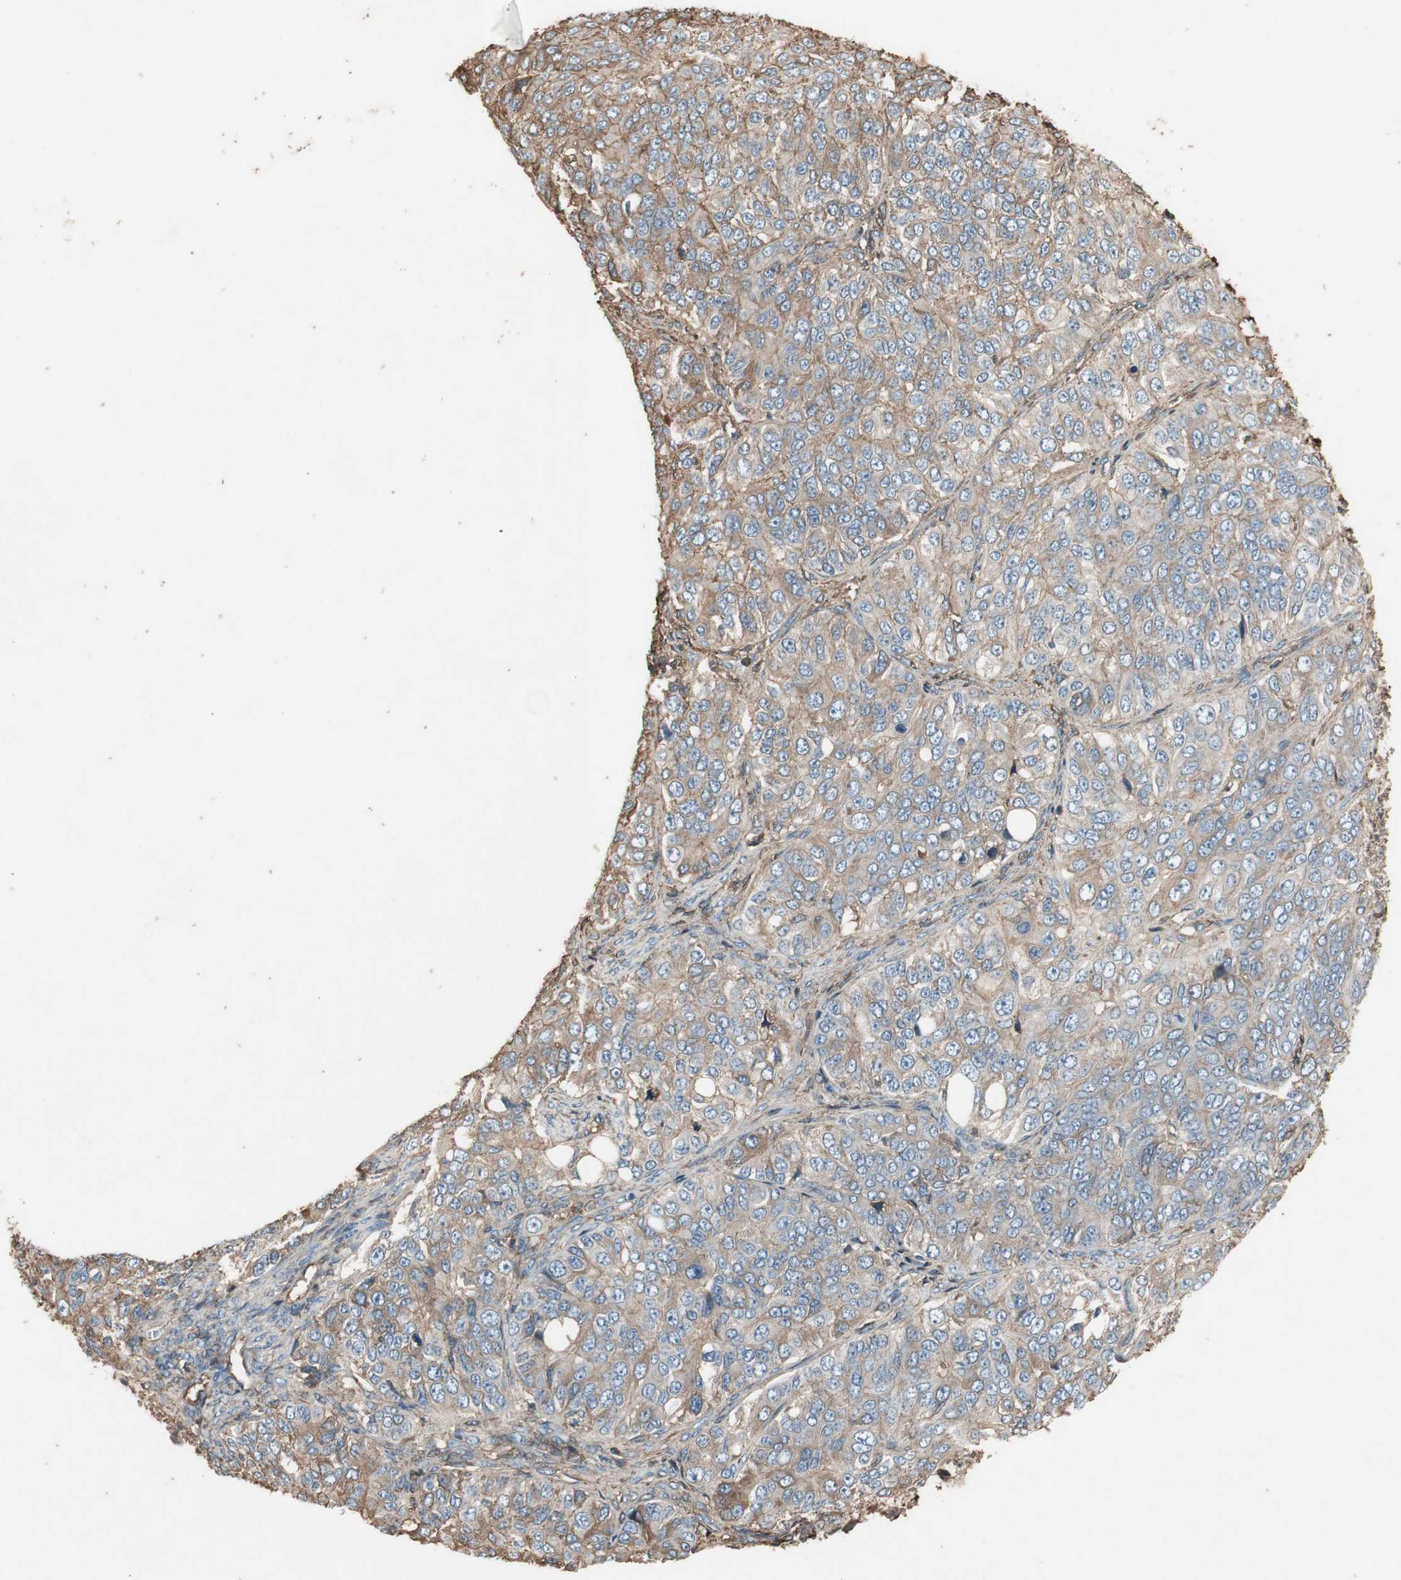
{"staining": {"intensity": "weak", "quantity": ">75%", "location": "cytoplasmic/membranous"}, "tissue": "ovarian cancer", "cell_type": "Tumor cells", "image_type": "cancer", "snomed": [{"axis": "morphology", "description": "Carcinoma, endometroid"}, {"axis": "topography", "description": "Ovary"}], "caption": "Immunohistochemistry (IHC) micrograph of neoplastic tissue: ovarian endometroid carcinoma stained using immunohistochemistry (IHC) demonstrates low levels of weak protein expression localized specifically in the cytoplasmic/membranous of tumor cells, appearing as a cytoplasmic/membranous brown color.", "gene": "MMP14", "patient": {"sex": "female", "age": 51}}